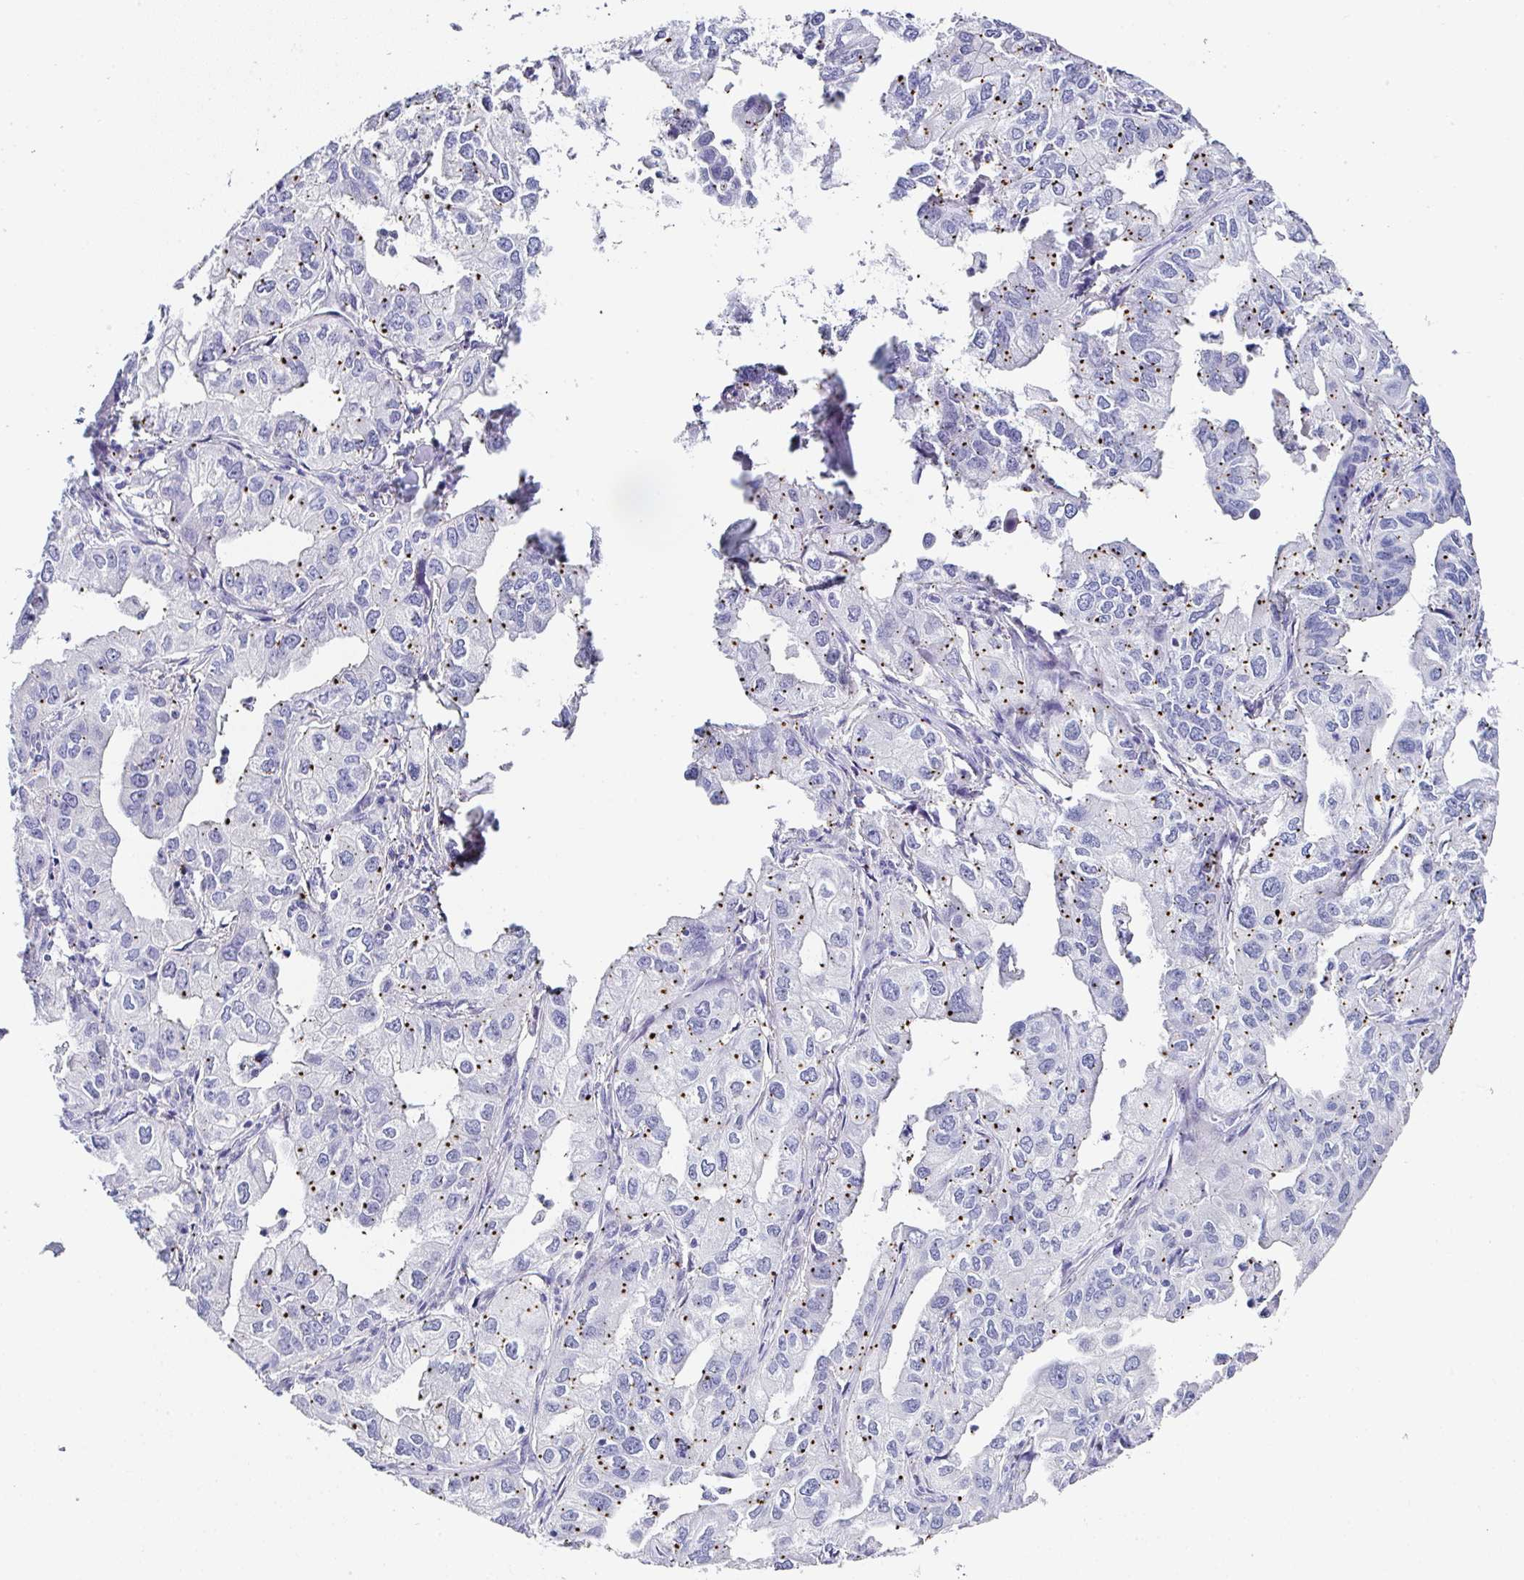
{"staining": {"intensity": "negative", "quantity": "none", "location": "none"}, "tissue": "lung cancer", "cell_type": "Tumor cells", "image_type": "cancer", "snomed": [{"axis": "morphology", "description": "Adenocarcinoma, NOS"}, {"axis": "topography", "description": "Lung"}], "caption": "Immunohistochemistry histopathology image of adenocarcinoma (lung) stained for a protein (brown), which shows no staining in tumor cells. Brightfield microscopy of immunohistochemistry (IHC) stained with DAB (3,3'-diaminobenzidine) (brown) and hematoxylin (blue), captured at high magnification.", "gene": "PPFIA4", "patient": {"sex": "male", "age": 48}}